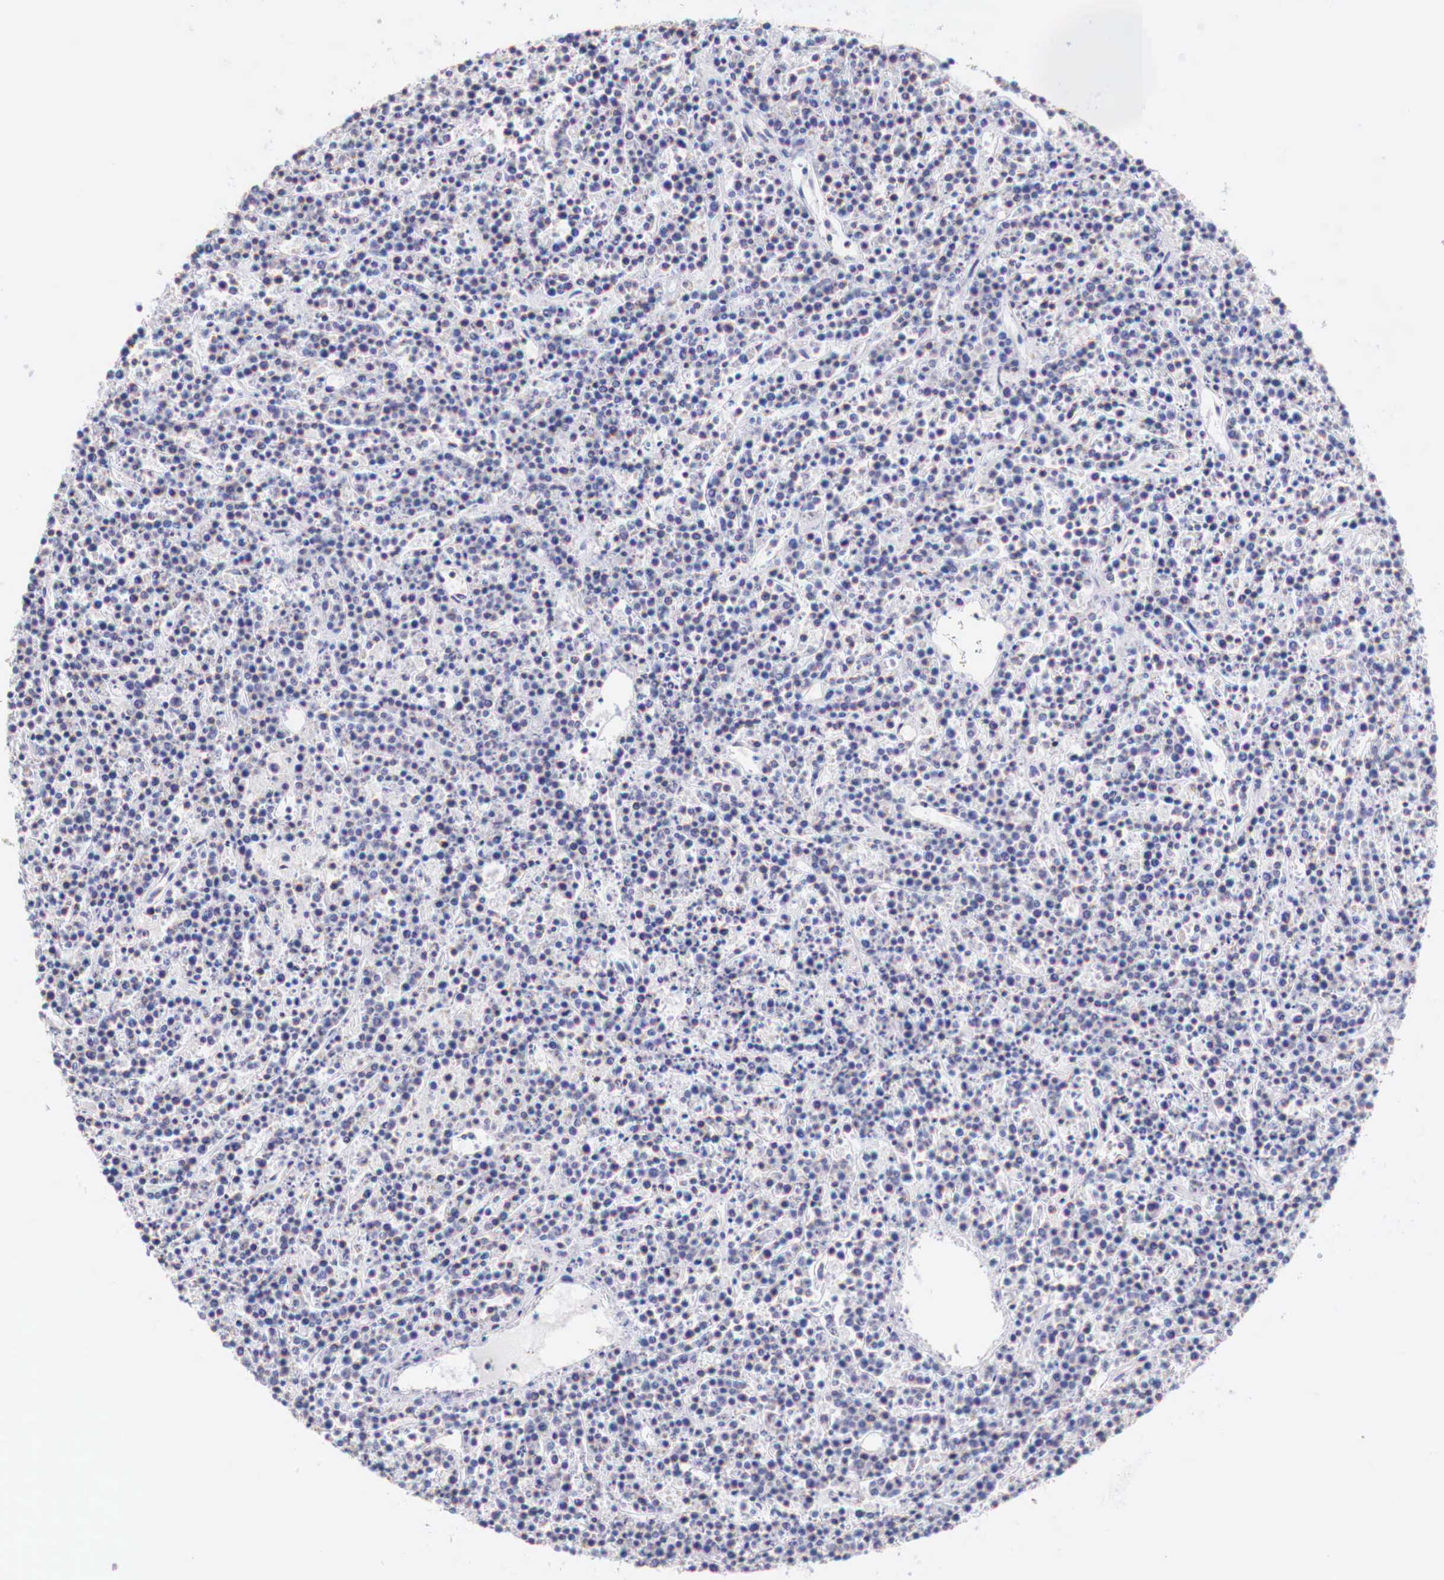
{"staining": {"intensity": "weak", "quantity": "<25%", "location": "cytoplasmic/membranous"}, "tissue": "lymphoma", "cell_type": "Tumor cells", "image_type": "cancer", "snomed": [{"axis": "morphology", "description": "Malignant lymphoma, non-Hodgkin's type, High grade"}, {"axis": "topography", "description": "Ovary"}], "caption": "High power microscopy histopathology image of an immunohistochemistry (IHC) photomicrograph of lymphoma, revealing no significant expression in tumor cells.", "gene": "IDH3G", "patient": {"sex": "female", "age": 56}}